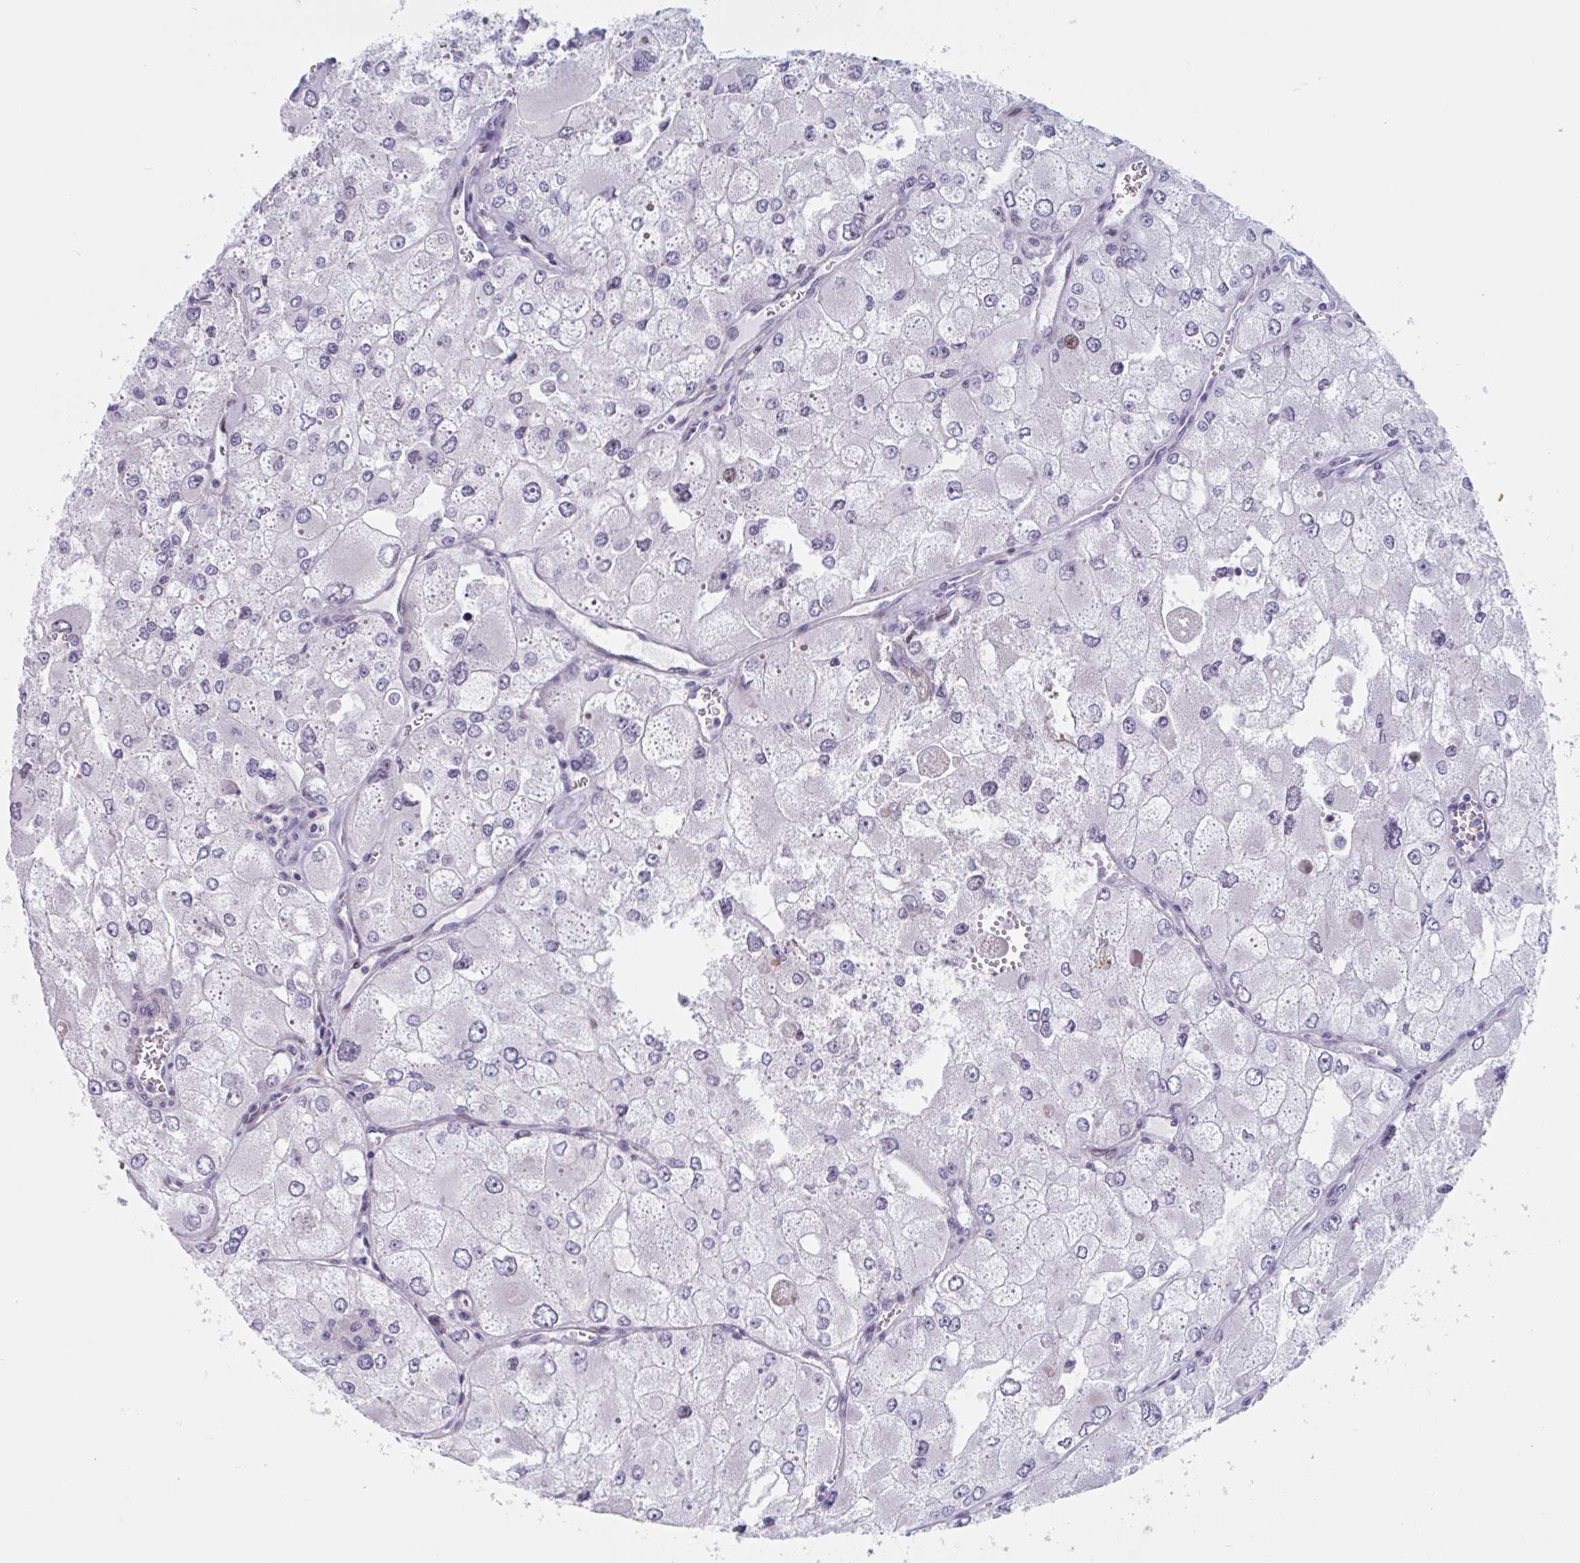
{"staining": {"intensity": "negative", "quantity": "none", "location": "none"}, "tissue": "renal cancer", "cell_type": "Tumor cells", "image_type": "cancer", "snomed": [{"axis": "morphology", "description": "Adenocarcinoma, NOS"}, {"axis": "topography", "description": "Kidney"}], "caption": "Tumor cells show no significant protein staining in renal cancer.", "gene": "DUXA", "patient": {"sex": "female", "age": 70}}